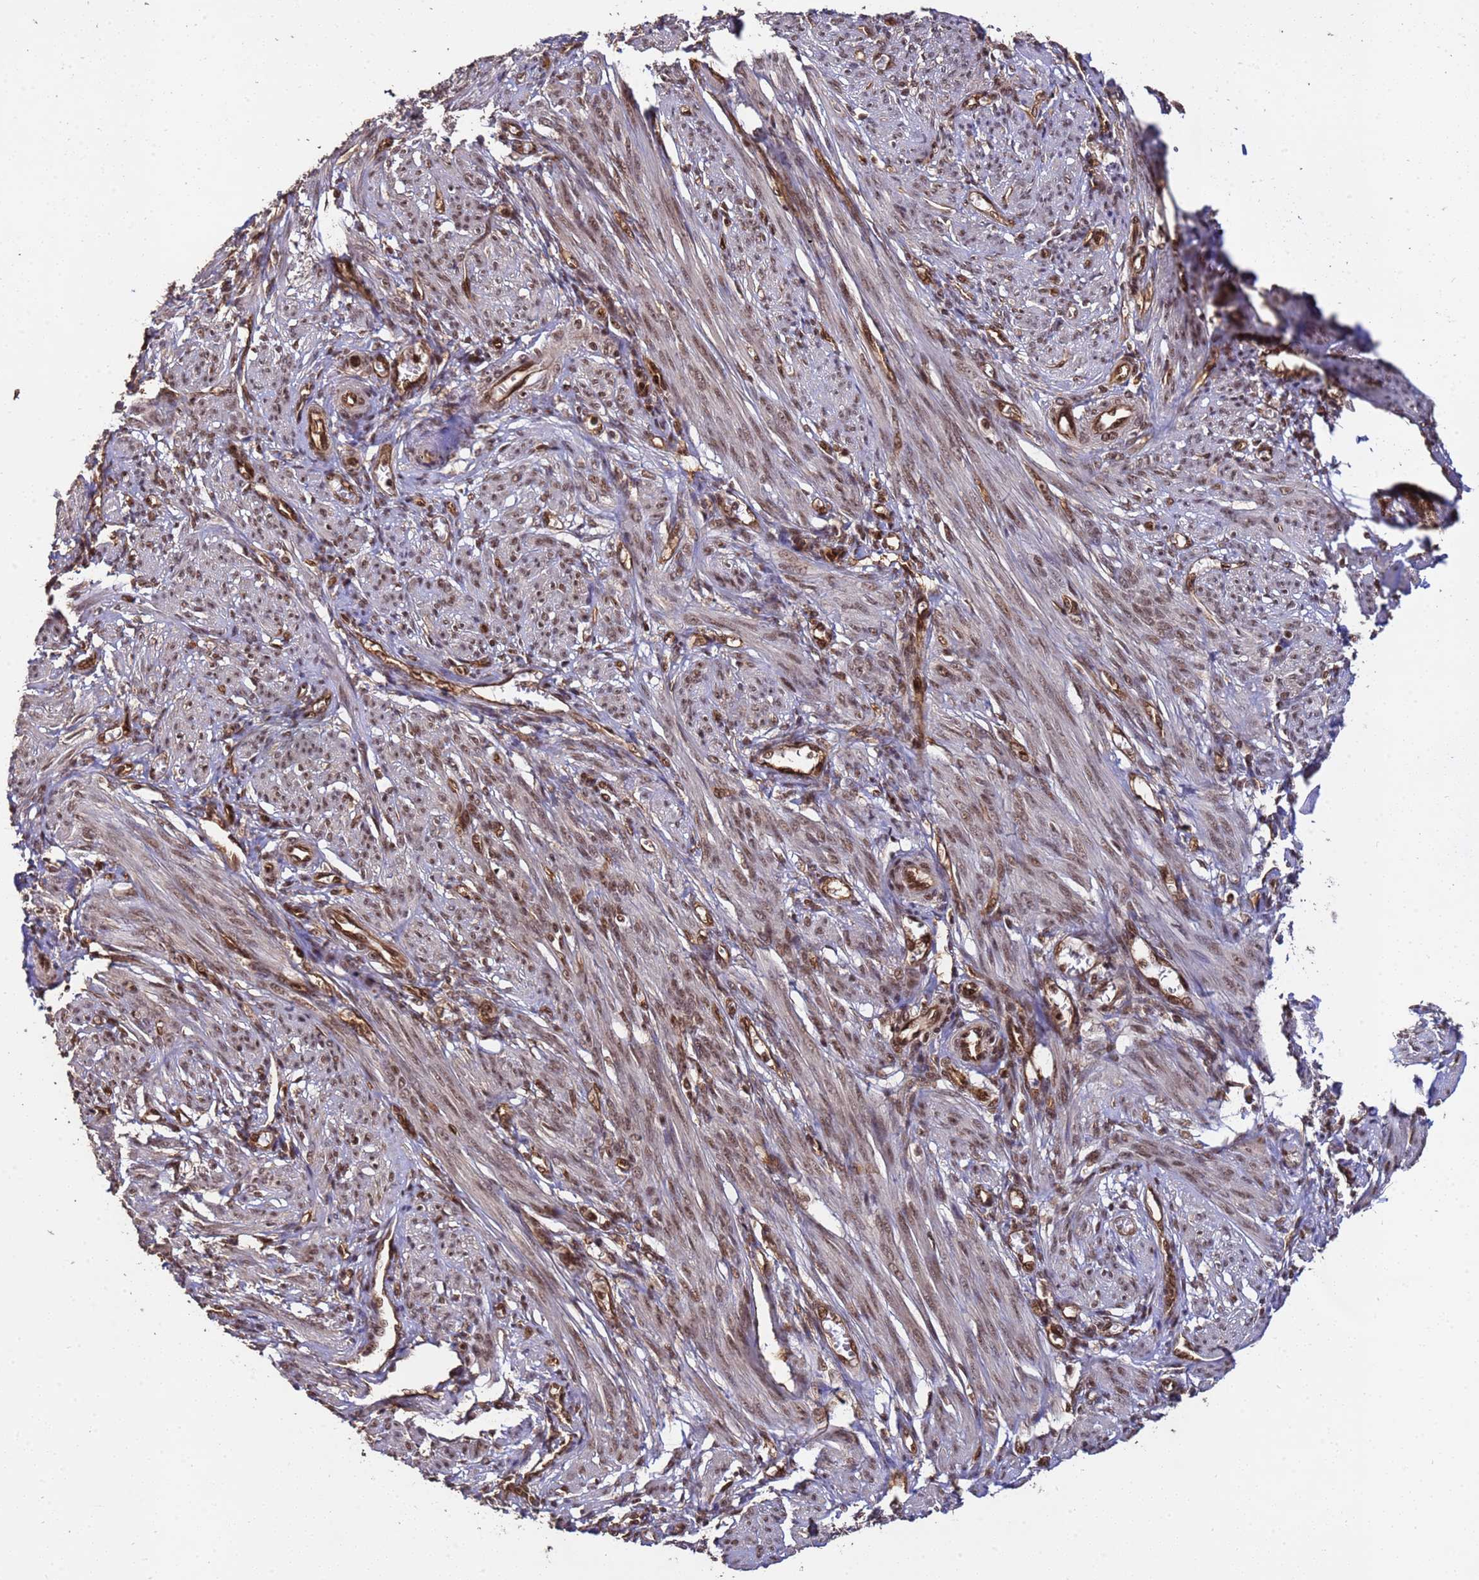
{"staining": {"intensity": "strong", "quantity": ">75%", "location": "nuclear"}, "tissue": "smooth muscle", "cell_type": "Smooth muscle cells", "image_type": "normal", "snomed": [{"axis": "morphology", "description": "Normal tissue, NOS"}, {"axis": "topography", "description": "Smooth muscle"}], "caption": "This micrograph demonstrates immunohistochemistry staining of unremarkable smooth muscle, with high strong nuclear positivity in approximately >75% of smooth muscle cells.", "gene": "SYF2", "patient": {"sex": "female", "age": 39}}